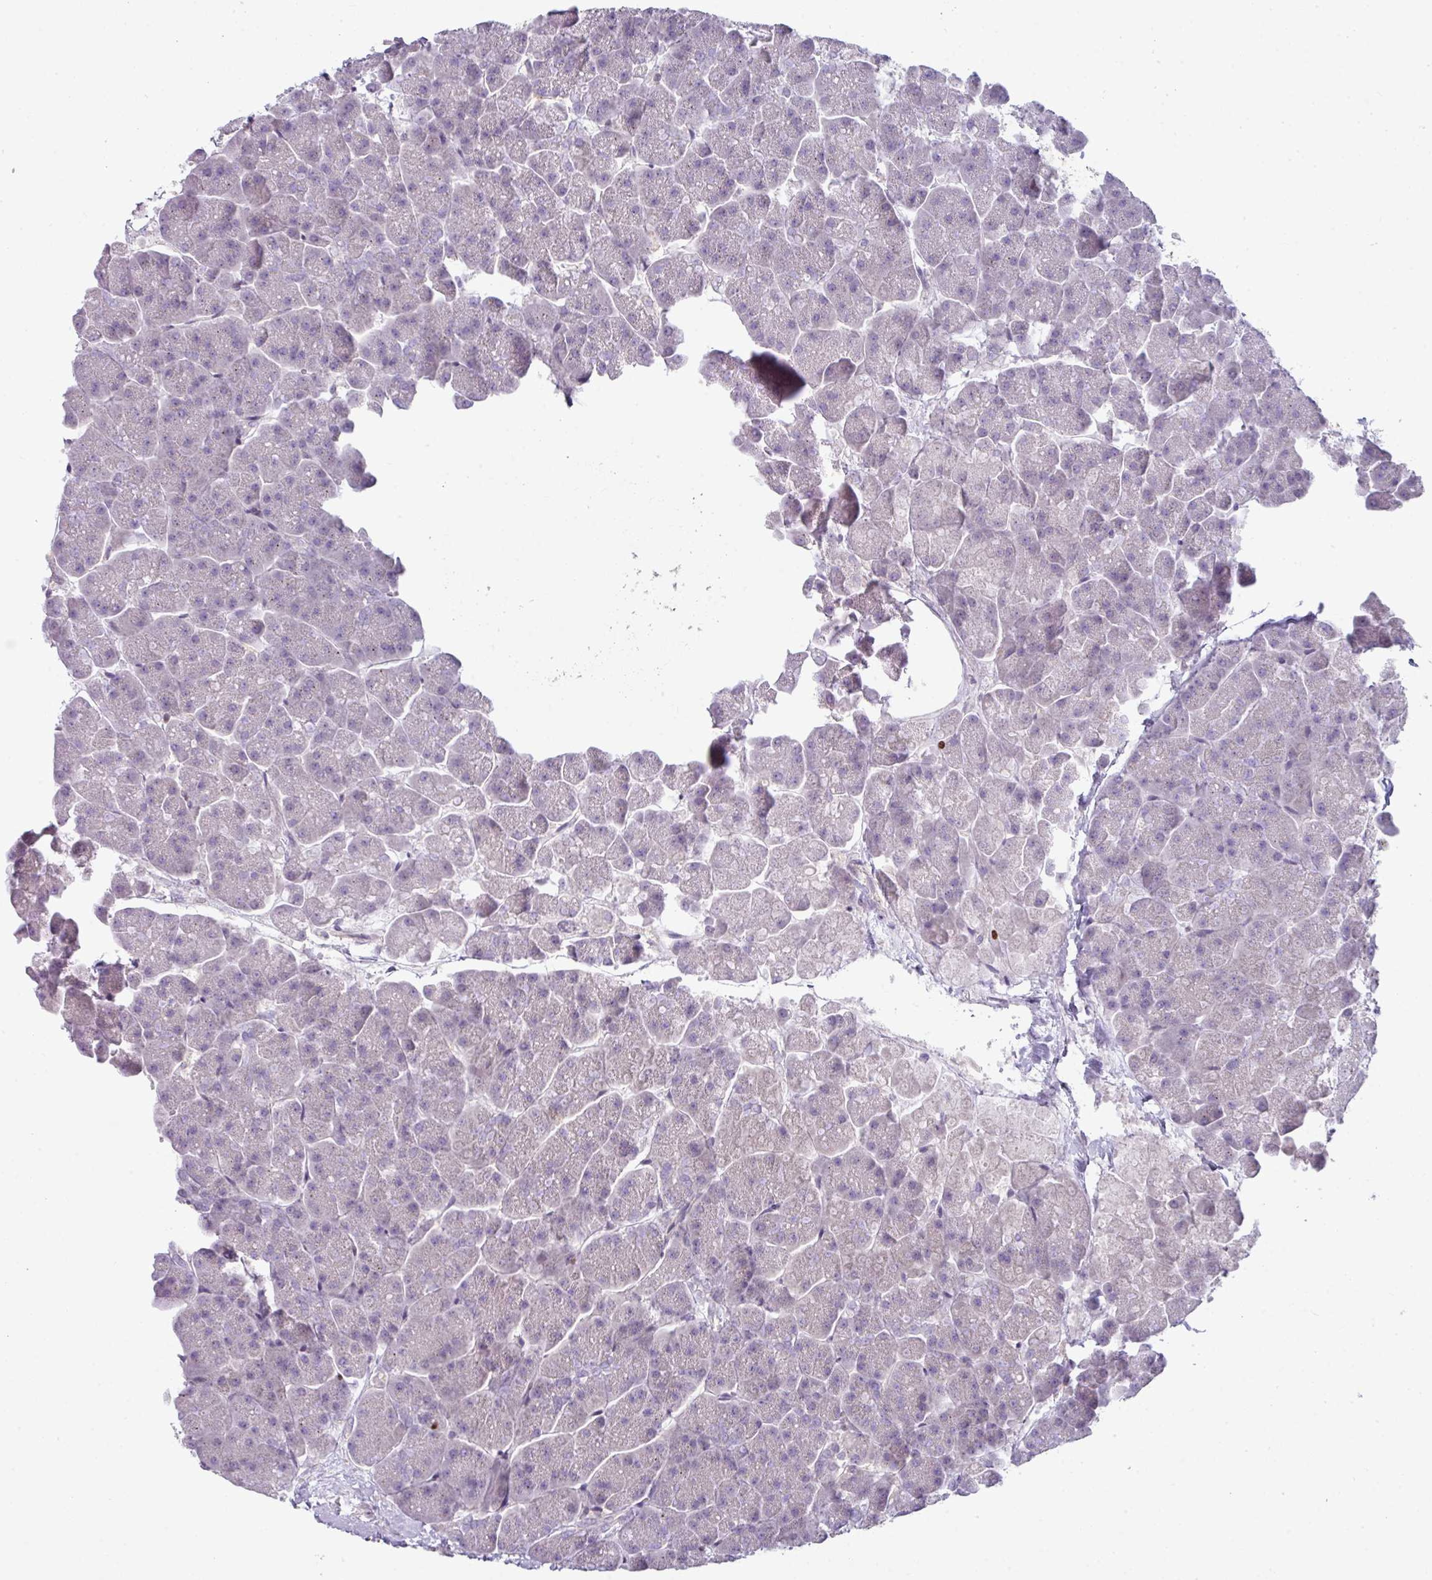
{"staining": {"intensity": "negative", "quantity": "none", "location": "none"}, "tissue": "pancreas", "cell_type": "Exocrine glandular cells", "image_type": "normal", "snomed": [{"axis": "morphology", "description": "Normal tissue, NOS"}, {"axis": "topography", "description": "Pancreas"}, {"axis": "topography", "description": "Peripheral nerve tissue"}], "caption": "An immunohistochemistry (IHC) photomicrograph of normal pancreas is shown. There is no staining in exocrine glandular cells of pancreas.", "gene": "STAT5A", "patient": {"sex": "male", "age": 54}}